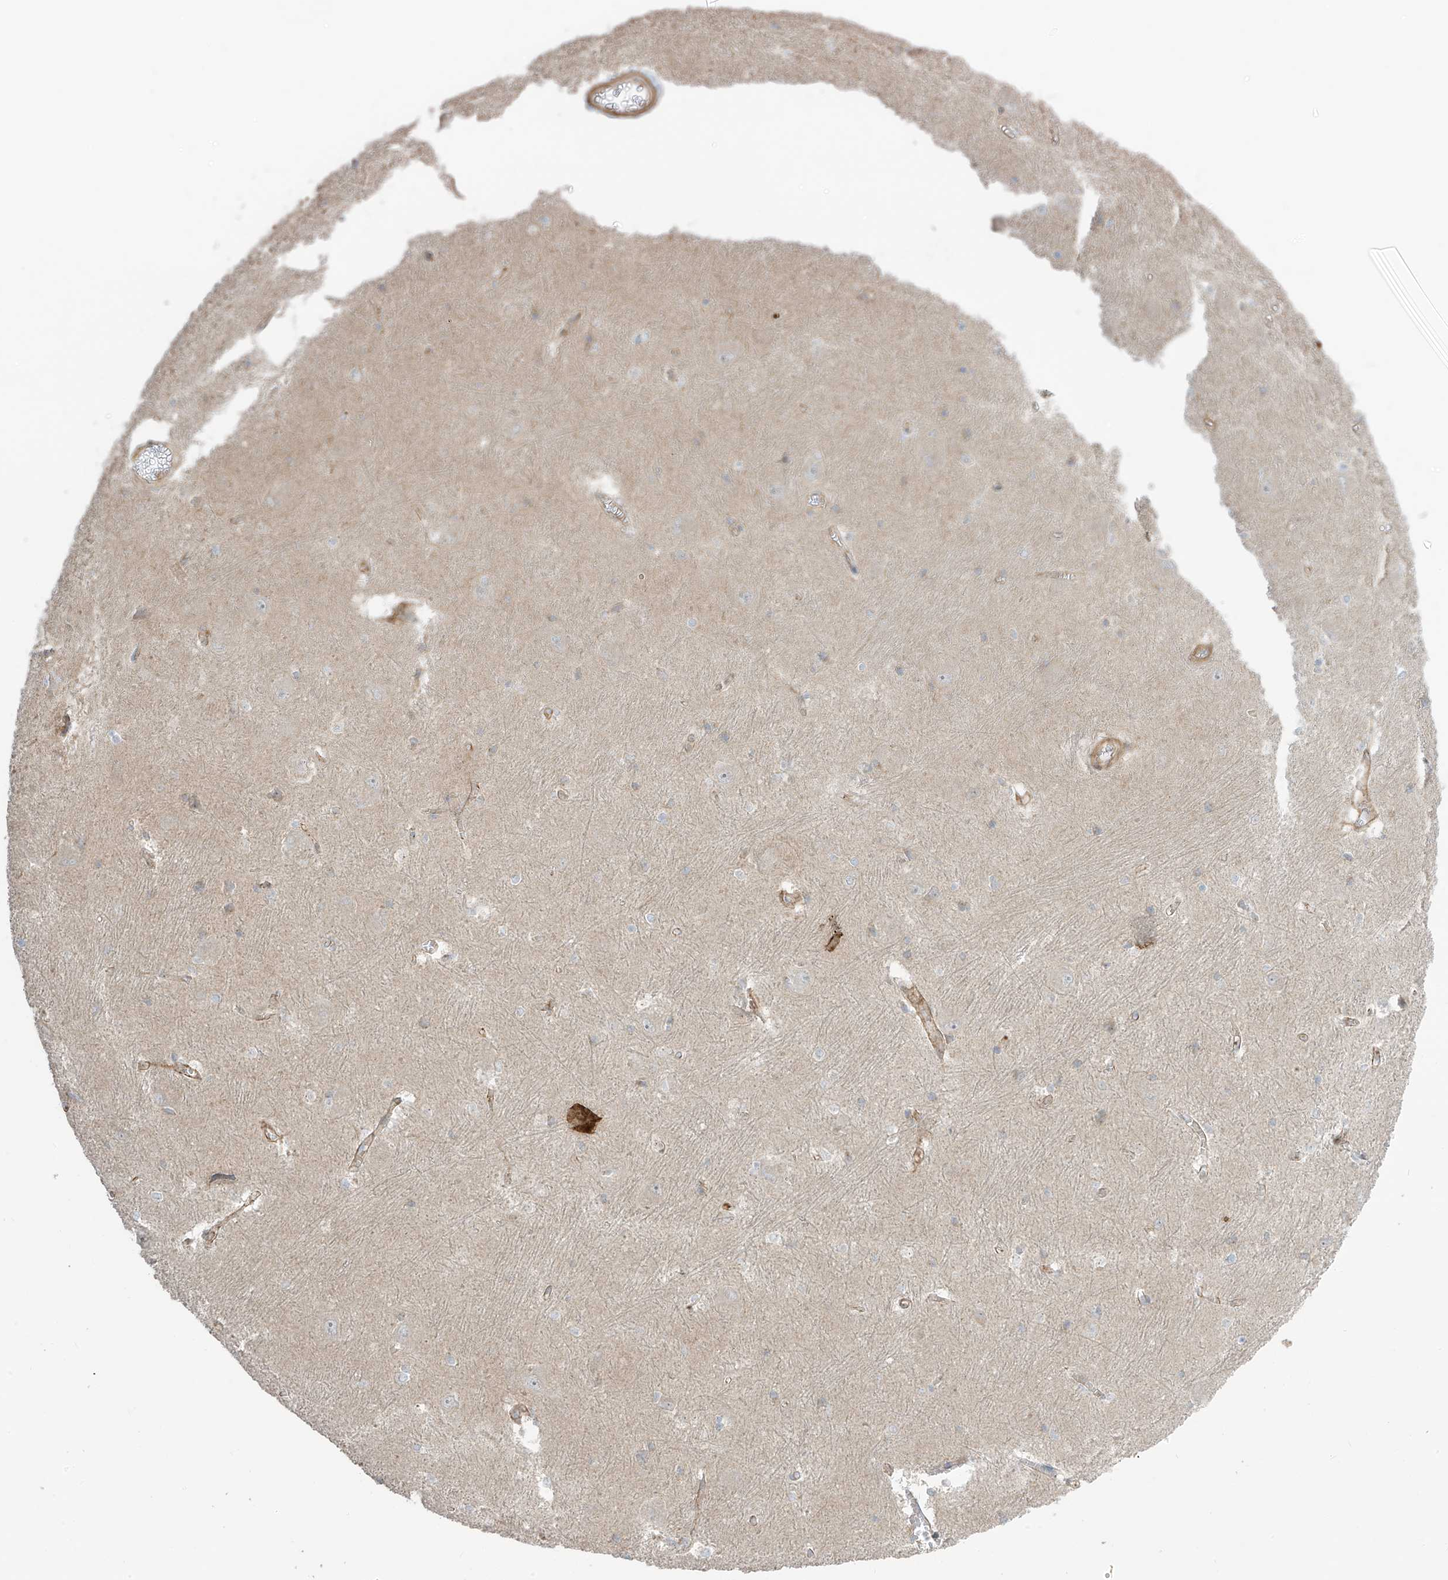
{"staining": {"intensity": "weak", "quantity": "<25%", "location": "cytoplasmic/membranous"}, "tissue": "caudate", "cell_type": "Glial cells", "image_type": "normal", "snomed": [{"axis": "morphology", "description": "Normal tissue, NOS"}, {"axis": "topography", "description": "Lateral ventricle wall"}], "caption": "This is an IHC micrograph of unremarkable human caudate. There is no positivity in glial cells.", "gene": "ENTR1", "patient": {"sex": "male", "age": 37}}